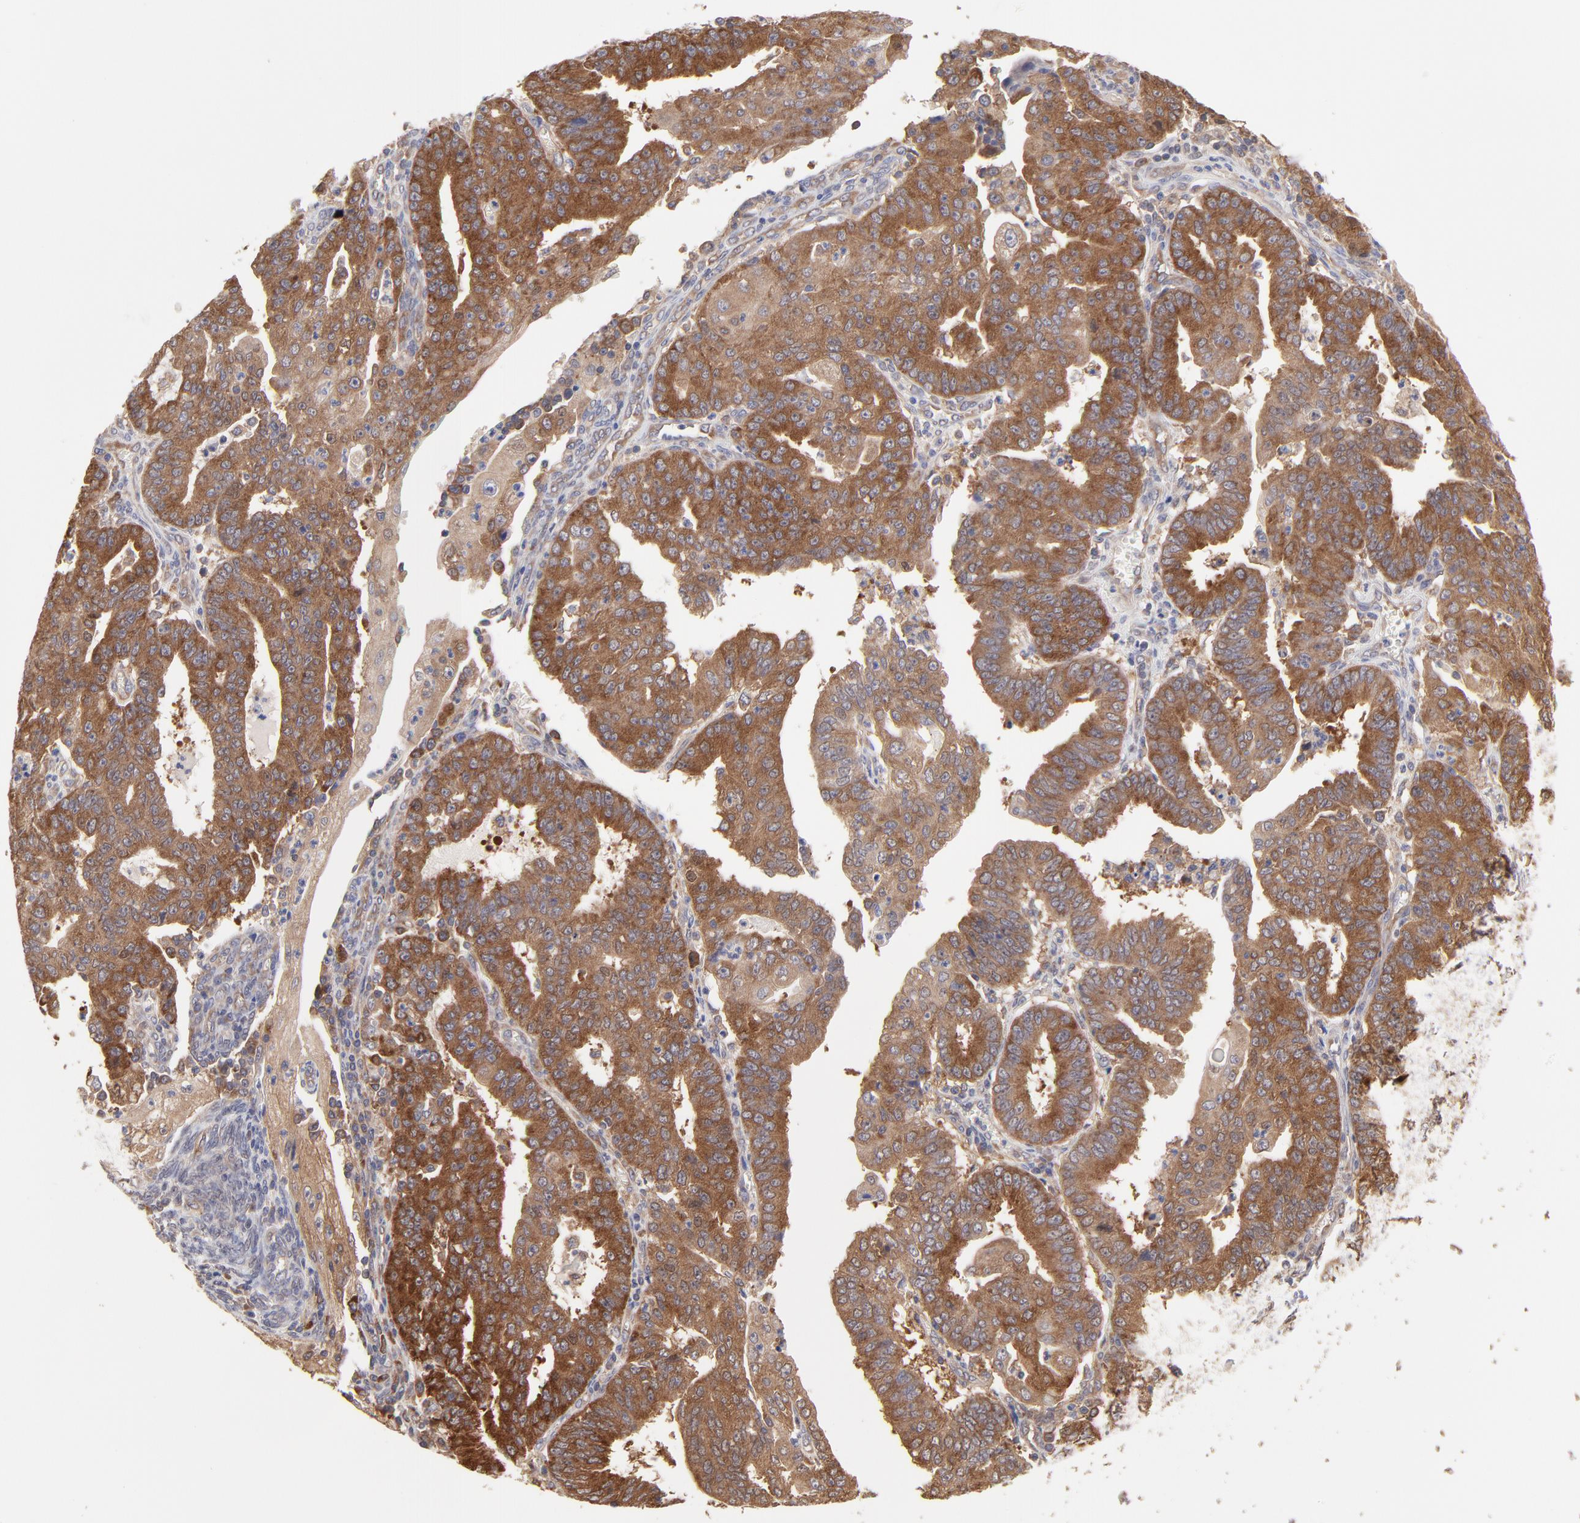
{"staining": {"intensity": "strong", "quantity": ">75%", "location": "cytoplasmic/membranous"}, "tissue": "endometrial cancer", "cell_type": "Tumor cells", "image_type": "cancer", "snomed": [{"axis": "morphology", "description": "Adenocarcinoma, NOS"}, {"axis": "topography", "description": "Endometrium"}], "caption": "DAB immunohistochemical staining of human endometrial cancer (adenocarcinoma) demonstrates strong cytoplasmic/membranous protein positivity in about >75% of tumor cells.", "gene": "GART", "patient": {"sex": "female", "age": 56}}